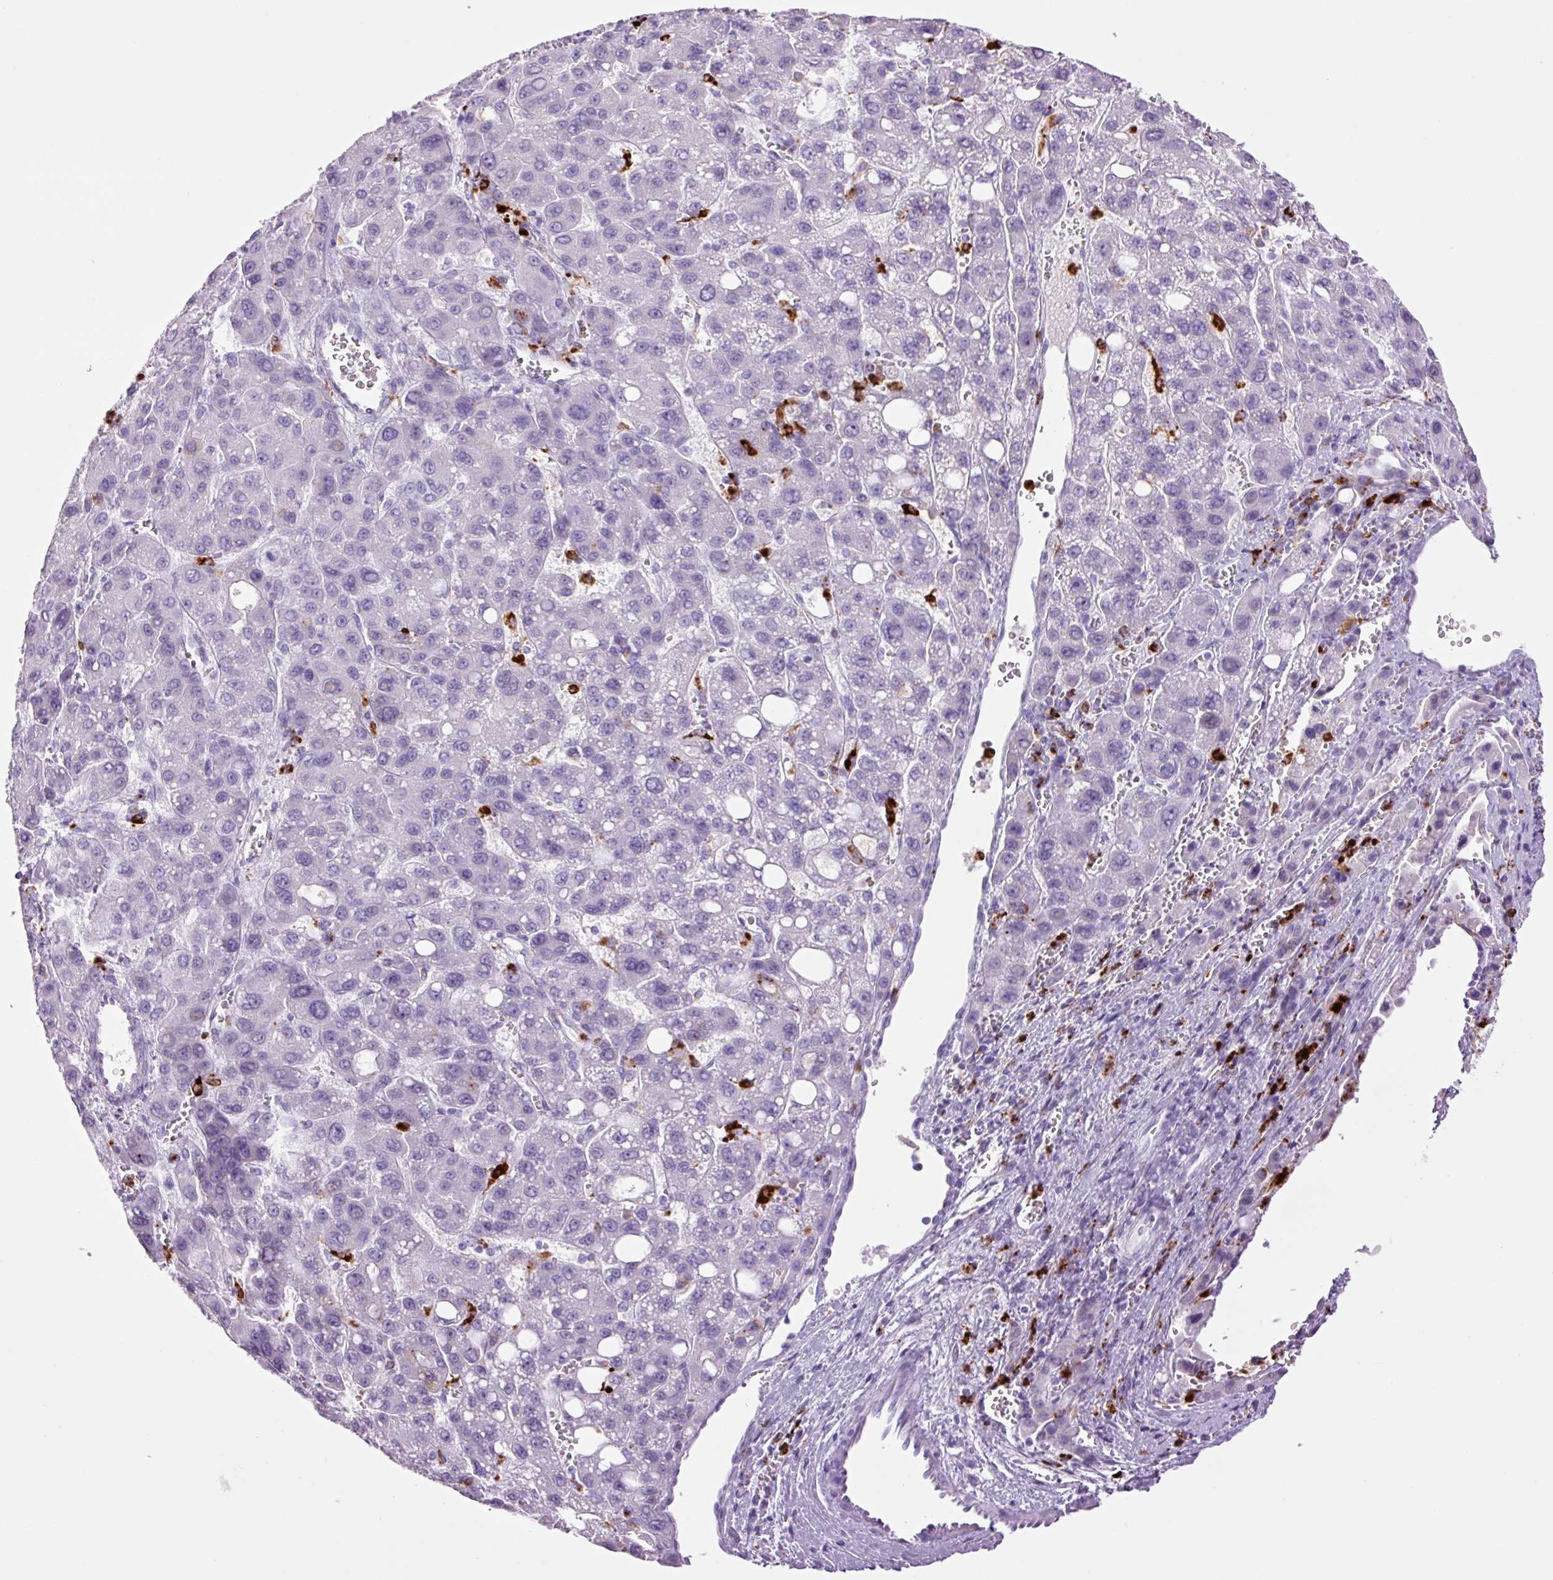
{"staining": {"intensity": "negative", "quantity": "none", "location": "none"}, "tissue": "liver cancer", "cell_type": "Tumor cells", "image_type": "cancer", "snomed": [{"axis": "morphology", "description": "Carcinoma, Hepatocellular, NOS"}, {"axis": "topography", "description": "Liver"}], "caption": "The micrograph shows no staining of tumor cells in hepatocellular carcinoma (liver).", "gene": "LYZ", "patient": {"sex": "male", "age": 55}}